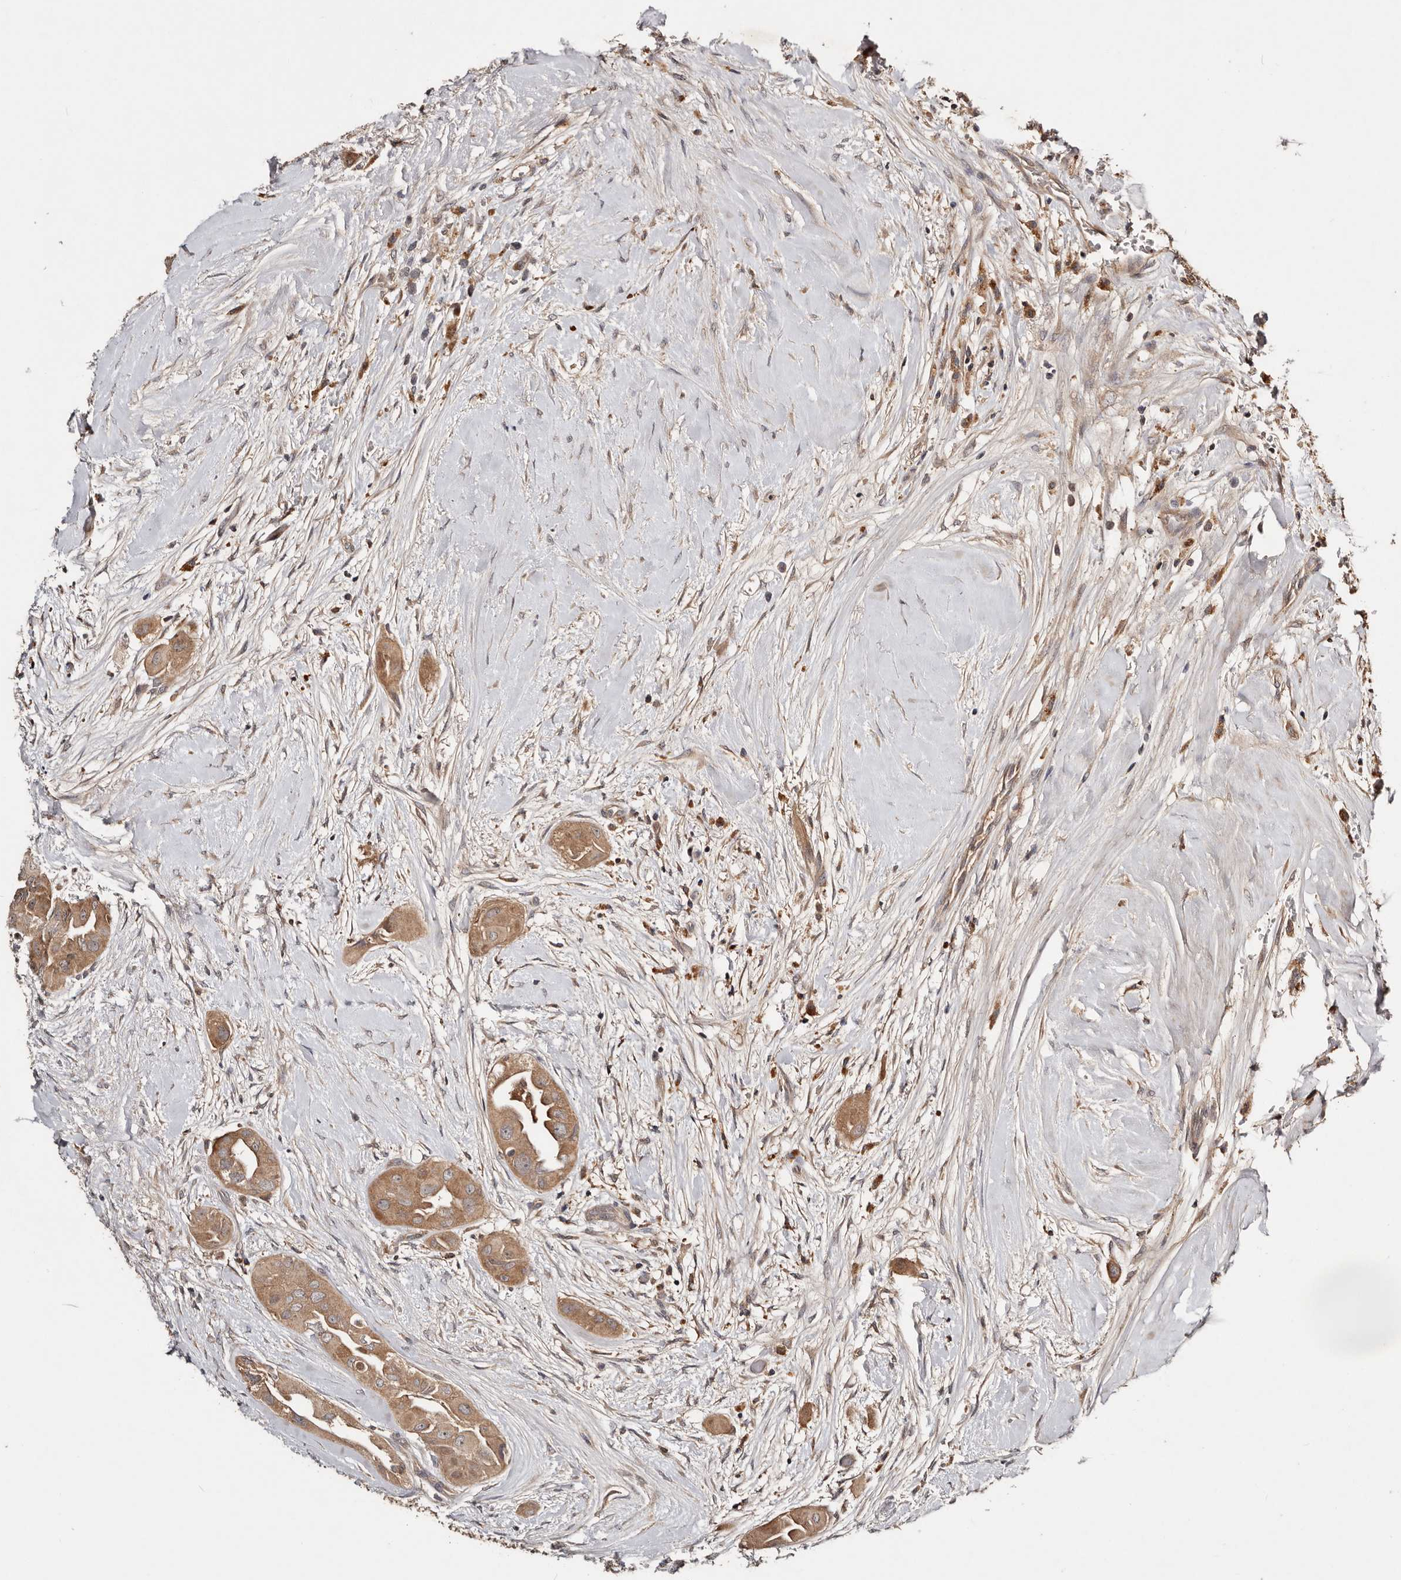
{"staining": {"intensity": "moderate", "quantity": ">75%", "location": "cytoplasmic/membranous"}, "tissue": "thyroid cancer", "cell_type": "Tumor cells", "image_type": "cancer", "snomed": [{"axis": "morphology", "description": "Papillary adenocarcinoma, NOS"}, {"axis": "topography", "description": "Thyroid gland"}], "caption": "Moderate cytoplasmic/membranous protein positivity is present in approximately >75% of tumor cells in thyroid cancer (papillary adenocarcinoma). (DAB IHC with brightfield microscopy, high magnification).", "gene": "PKIB", "patient": {"sex": "female", "age": 59}}